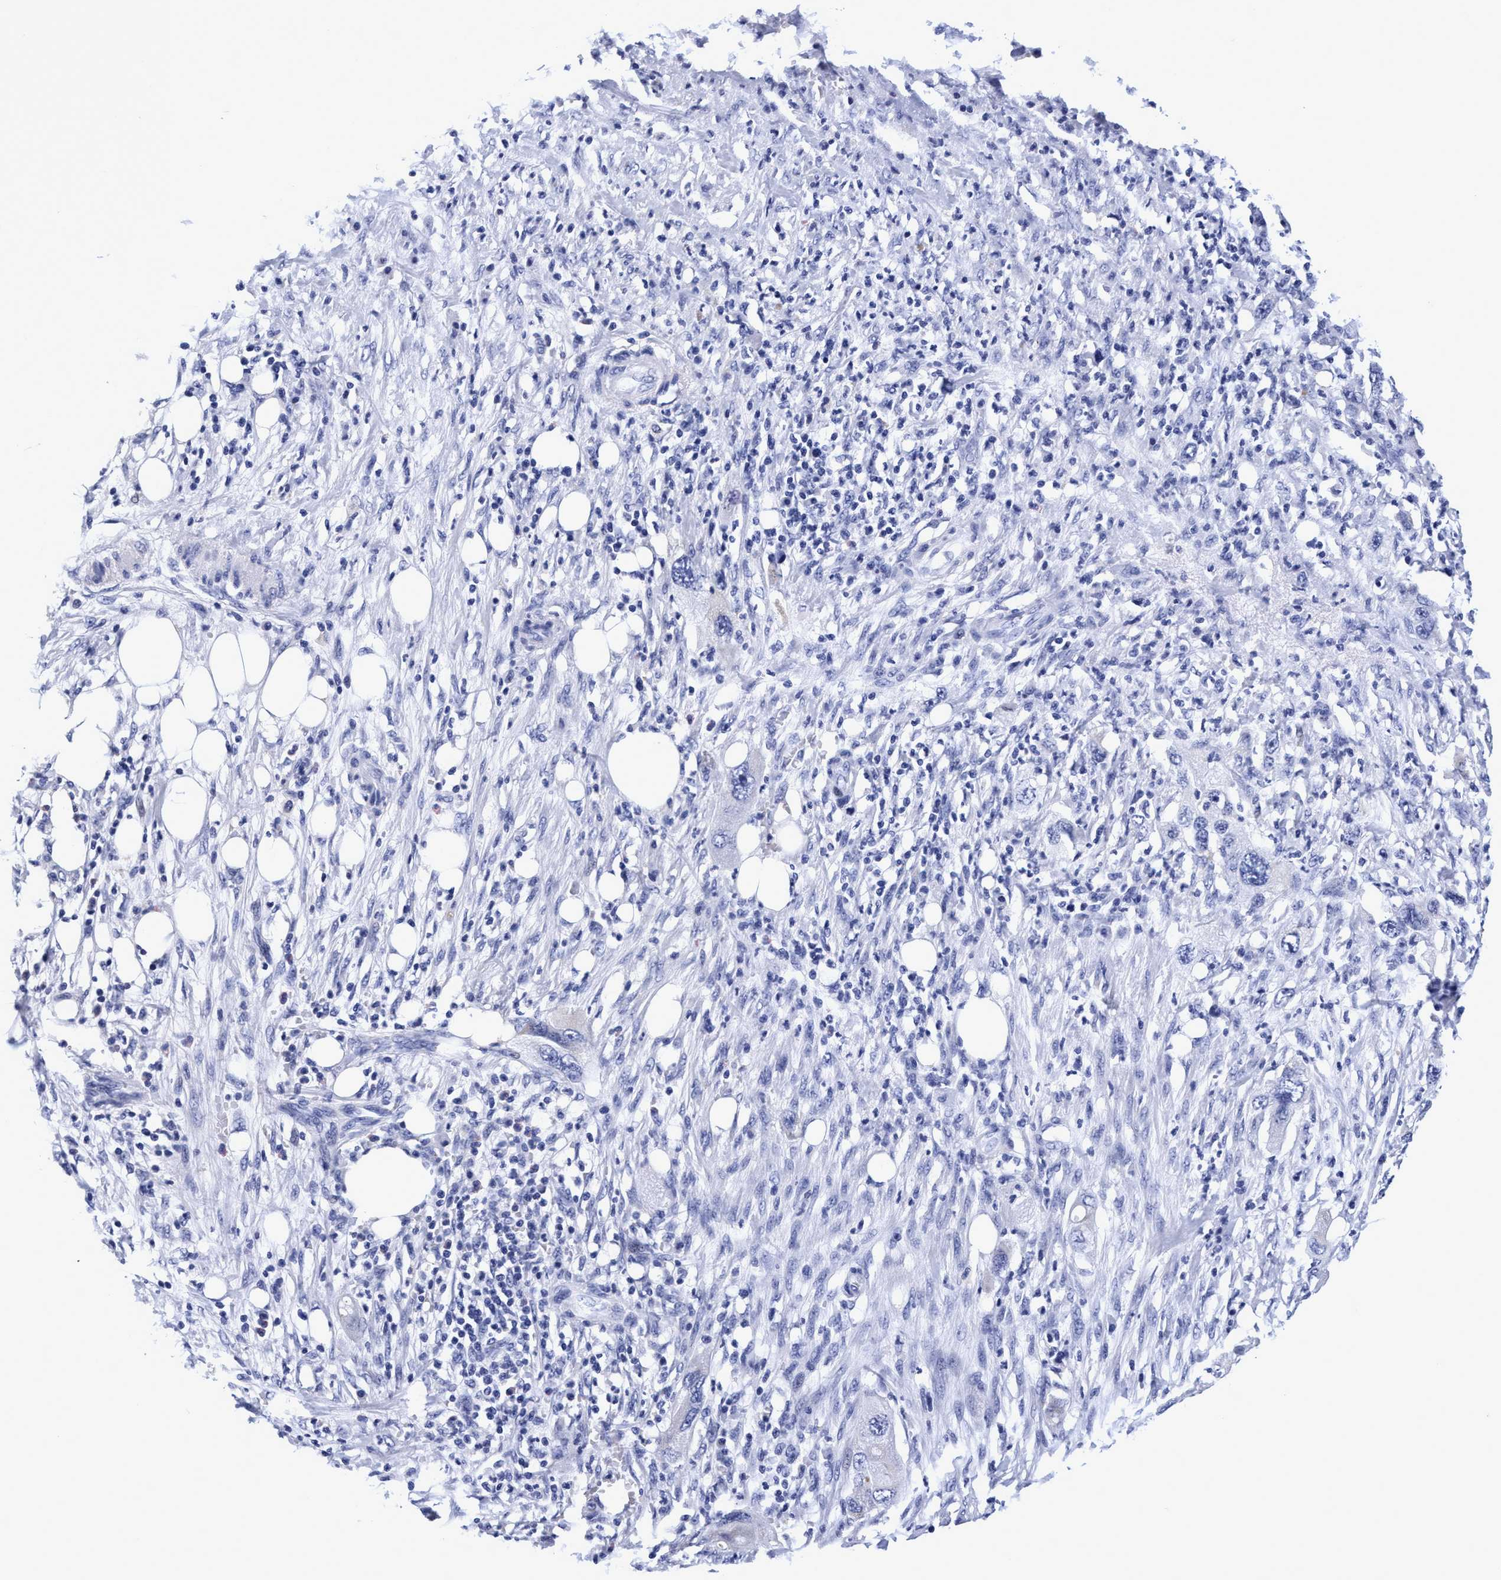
{"staining": {"intensity": "negative", "quantity": "none", "location": "none"}, "tissue": "pancreatic cancer", "cell_type": "Tumor cells", "image_type": "cancer", "snomed": [{"axis": "morphology", "description": "Adenocarcinoma, NOS"}, {"axis": "topography", "description": "Pancreas"}], "caption": "This histopathology image is of pancreatic cancer (adenocarcinoma) stained with immunohistochemistry to label a protein in brown with the nuclei are counter-stained blue. There is no staining in tumor cells.", "gene": "PLPPR1", "patient": {"sex": "female", "age": 78}}